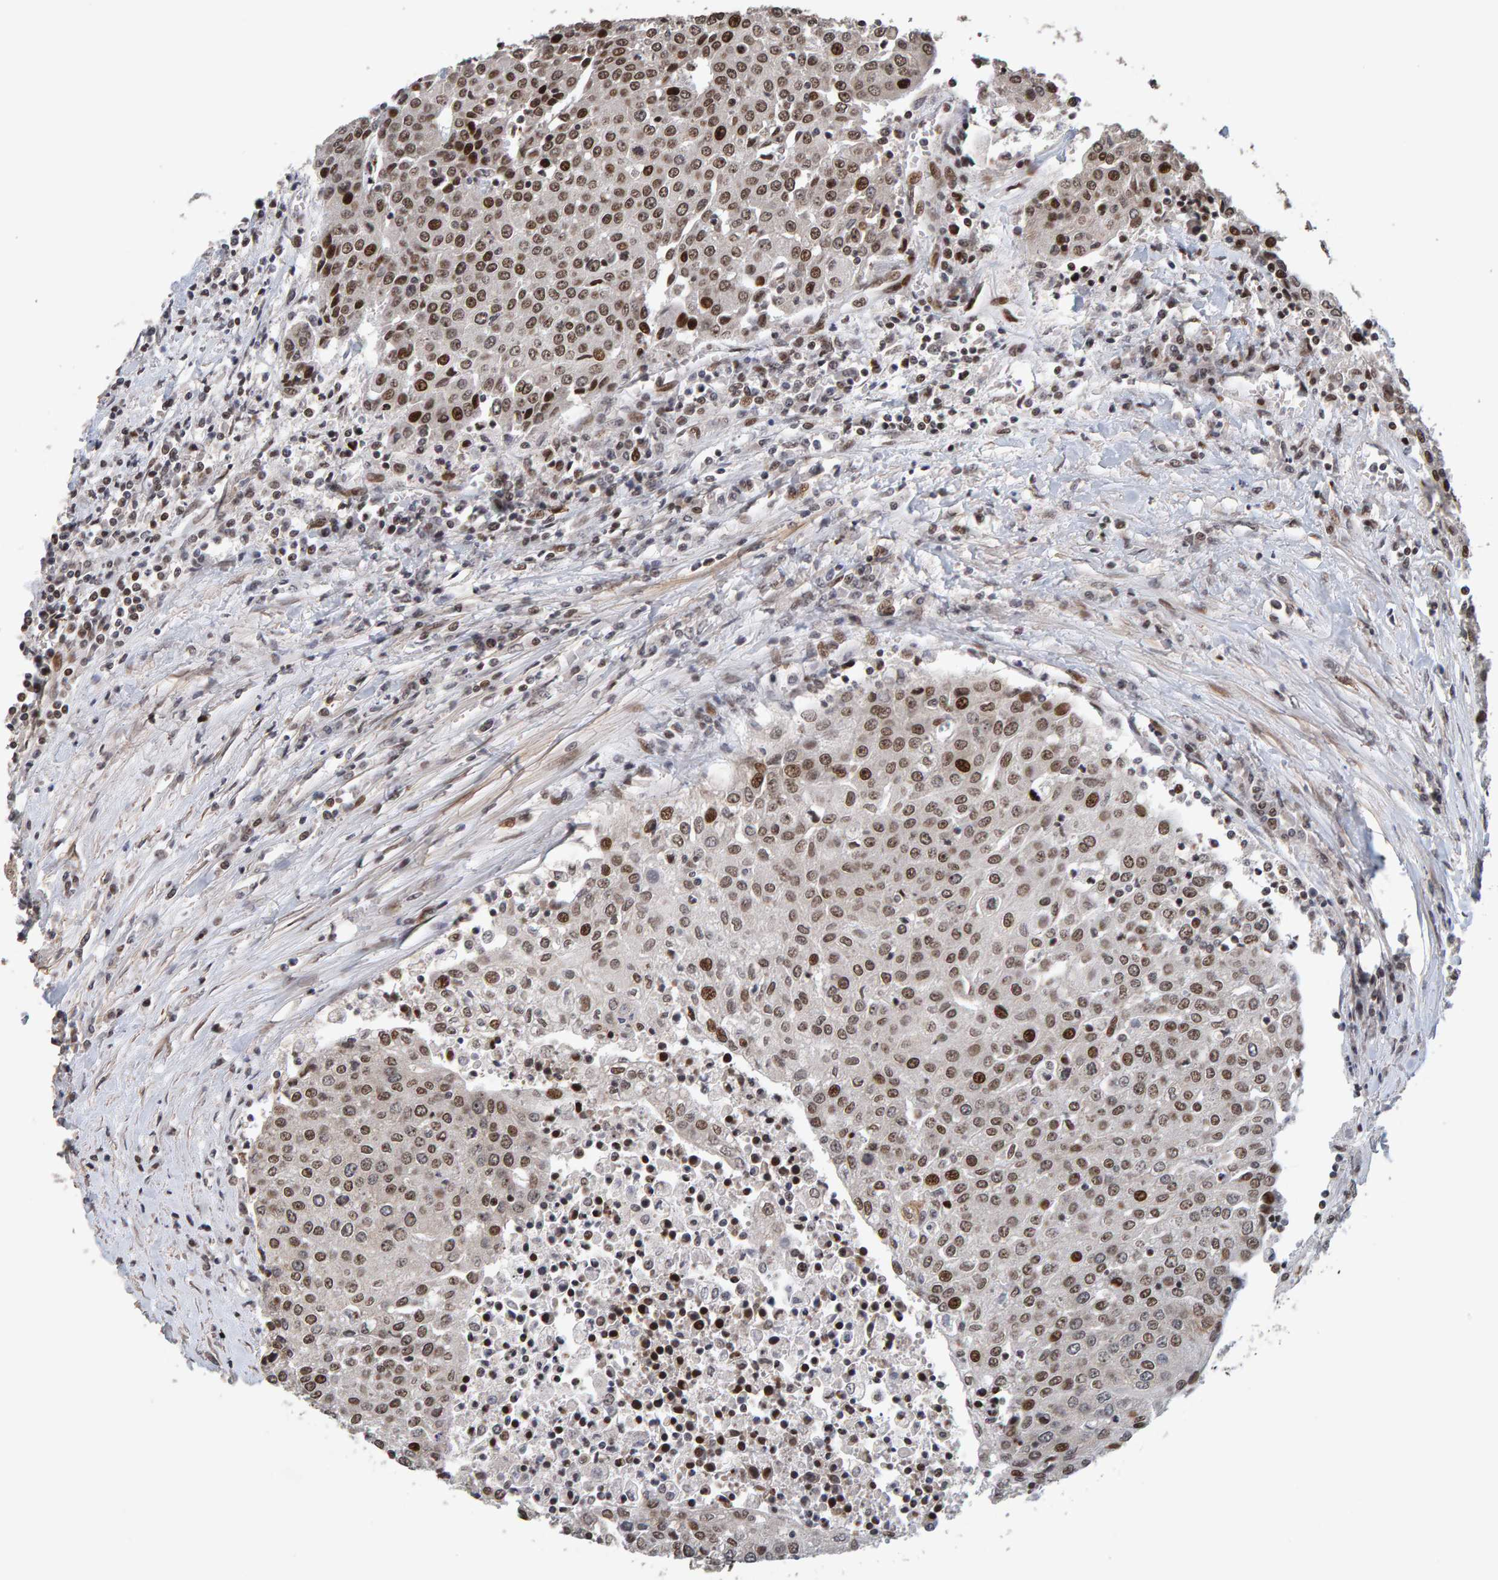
{"staining": {"intensity": "strong", "quantity": ">75%", "location": "nuclear"}, "tissue": "urothelial cancer", "cell_type": "Tumor cells", "image_type": "cancer", "snomed": [{"axis": "morphology", "description": "Urothelial carcinoma, High grade"}, {"axis": "topography", "description": "Urinary bladder"}], "caption": "DAB (3,3'-diaminobenzidine) immunohistochemical staining of high-grade urothelial carcinoma exhibits strong nuclear protein expression in about >75% of tumor cells.", "gene": "CHD4", "patient": {"sex": "female", "age": 85}}